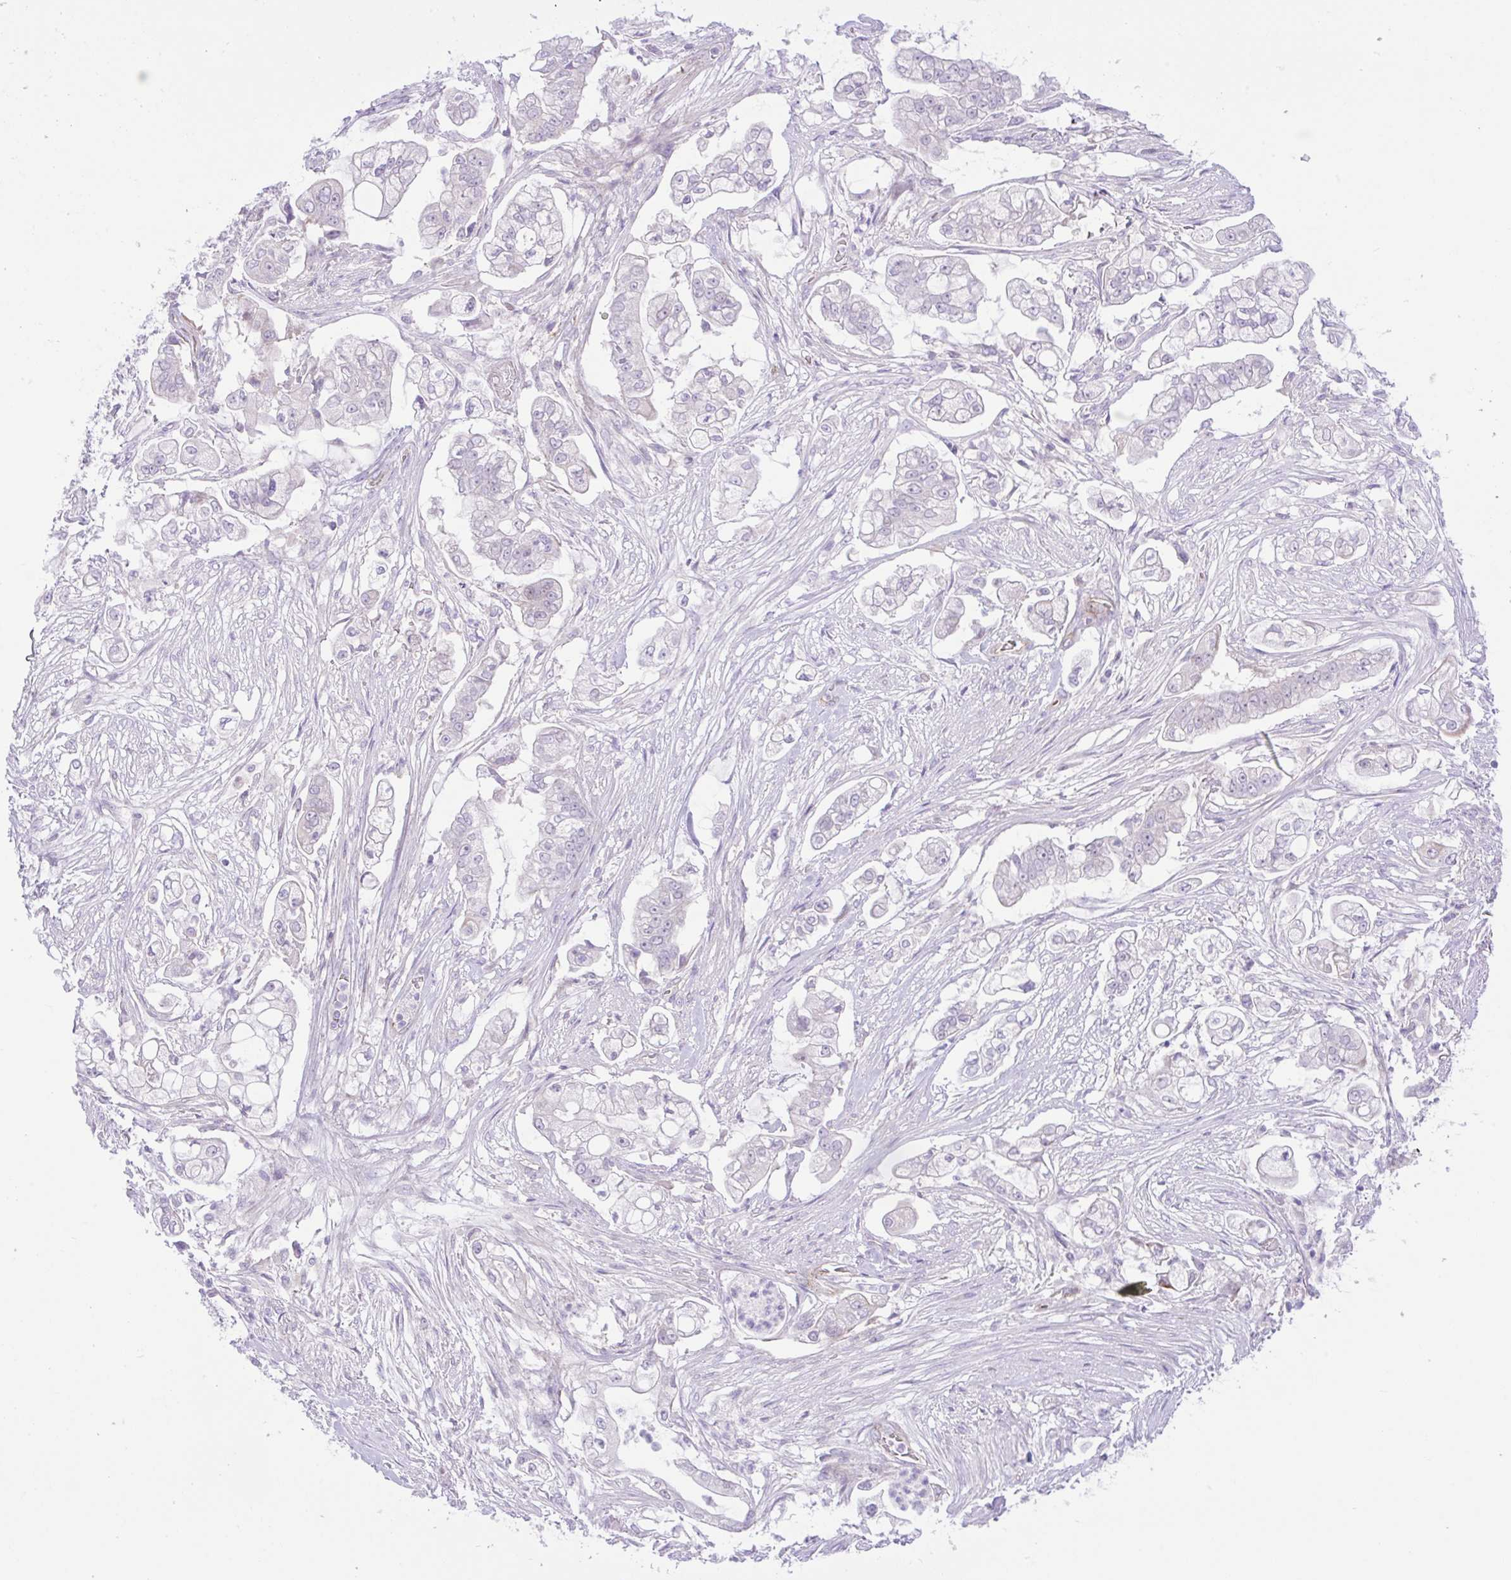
{"staining": {"intensity": "negative", "quantity": "none", "location": "none"}, "tissue": "pancreatic cancer", "cell_type": "Tumor cells", "image_type": "cancer", "snomed": [{"axis": "morphology", "description": "Adenocarcinoma, NOS"}, {"axis": "topography", "description": "Pancreas"}], "caption": "IHC of human pancreatic cancer (adenocarcinoma) exhibits no positivity in tumor cells.", "gene": "ZNF101", "patient": {"sex": "female", "age": 69}}